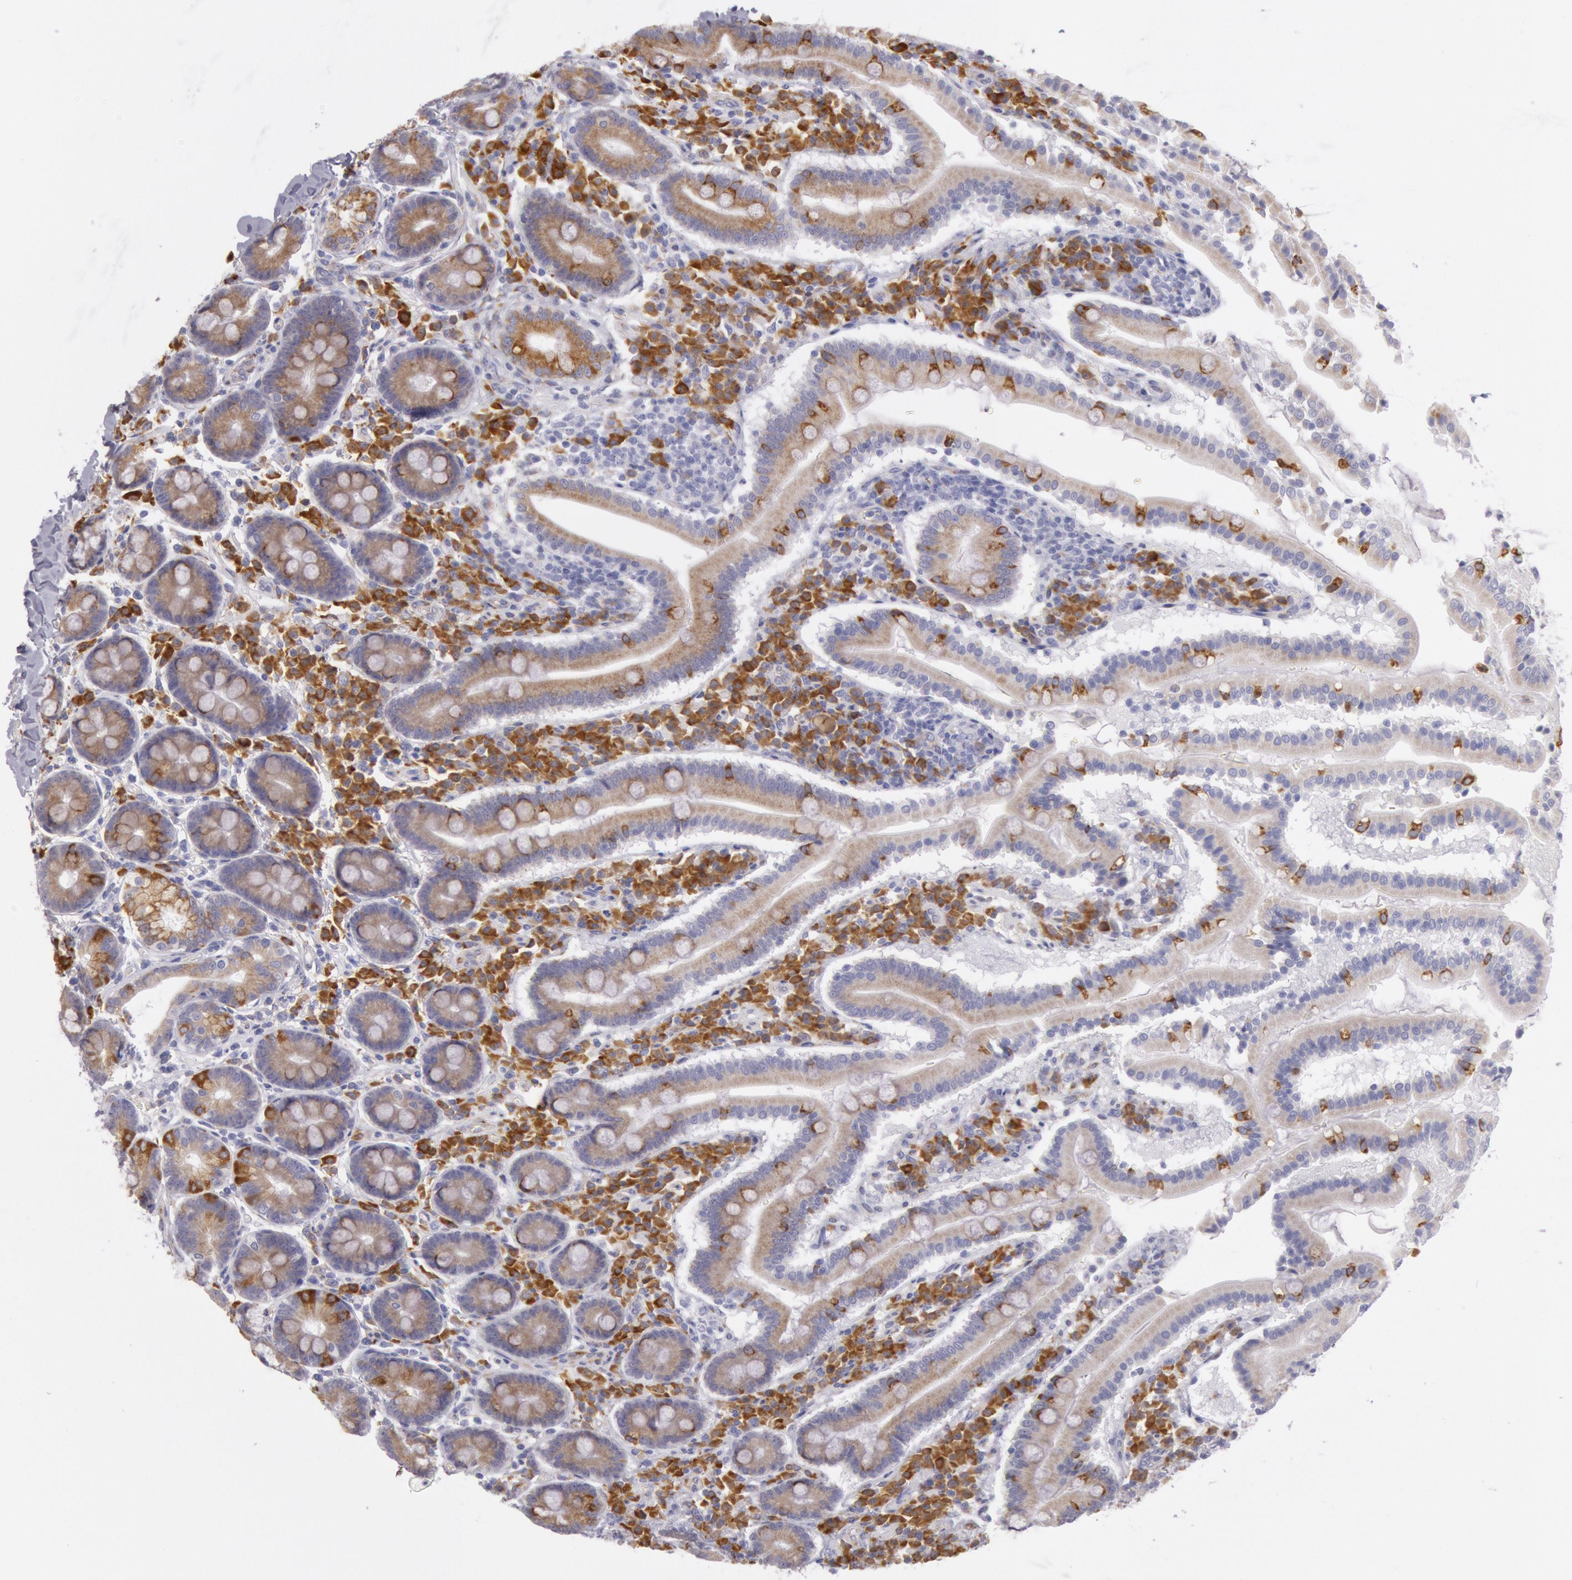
{"staining": {"intensity": "strong", "quantity": "<25%", "location": "cytoplasmic/membranous"}, "tissue": "duodenum", "cell_type": "Glandular cells", "image_type": "normal", "snomed": [{"axis": "morphology", "description": "Normal tissue, NOS"}, {"axis": "topography", "description": "Duodenum"}], "caption": "Immunohistochemistry (IHC) photomicrograph of unremarkable human duodenum stained for a protein (brown), which exhibits medium levels of strong cytoplasmic/membranous staining in approximately <25% of glandular cells.", "gene": "CIDEB", "patient": {"sex": "male", "age": 50}}